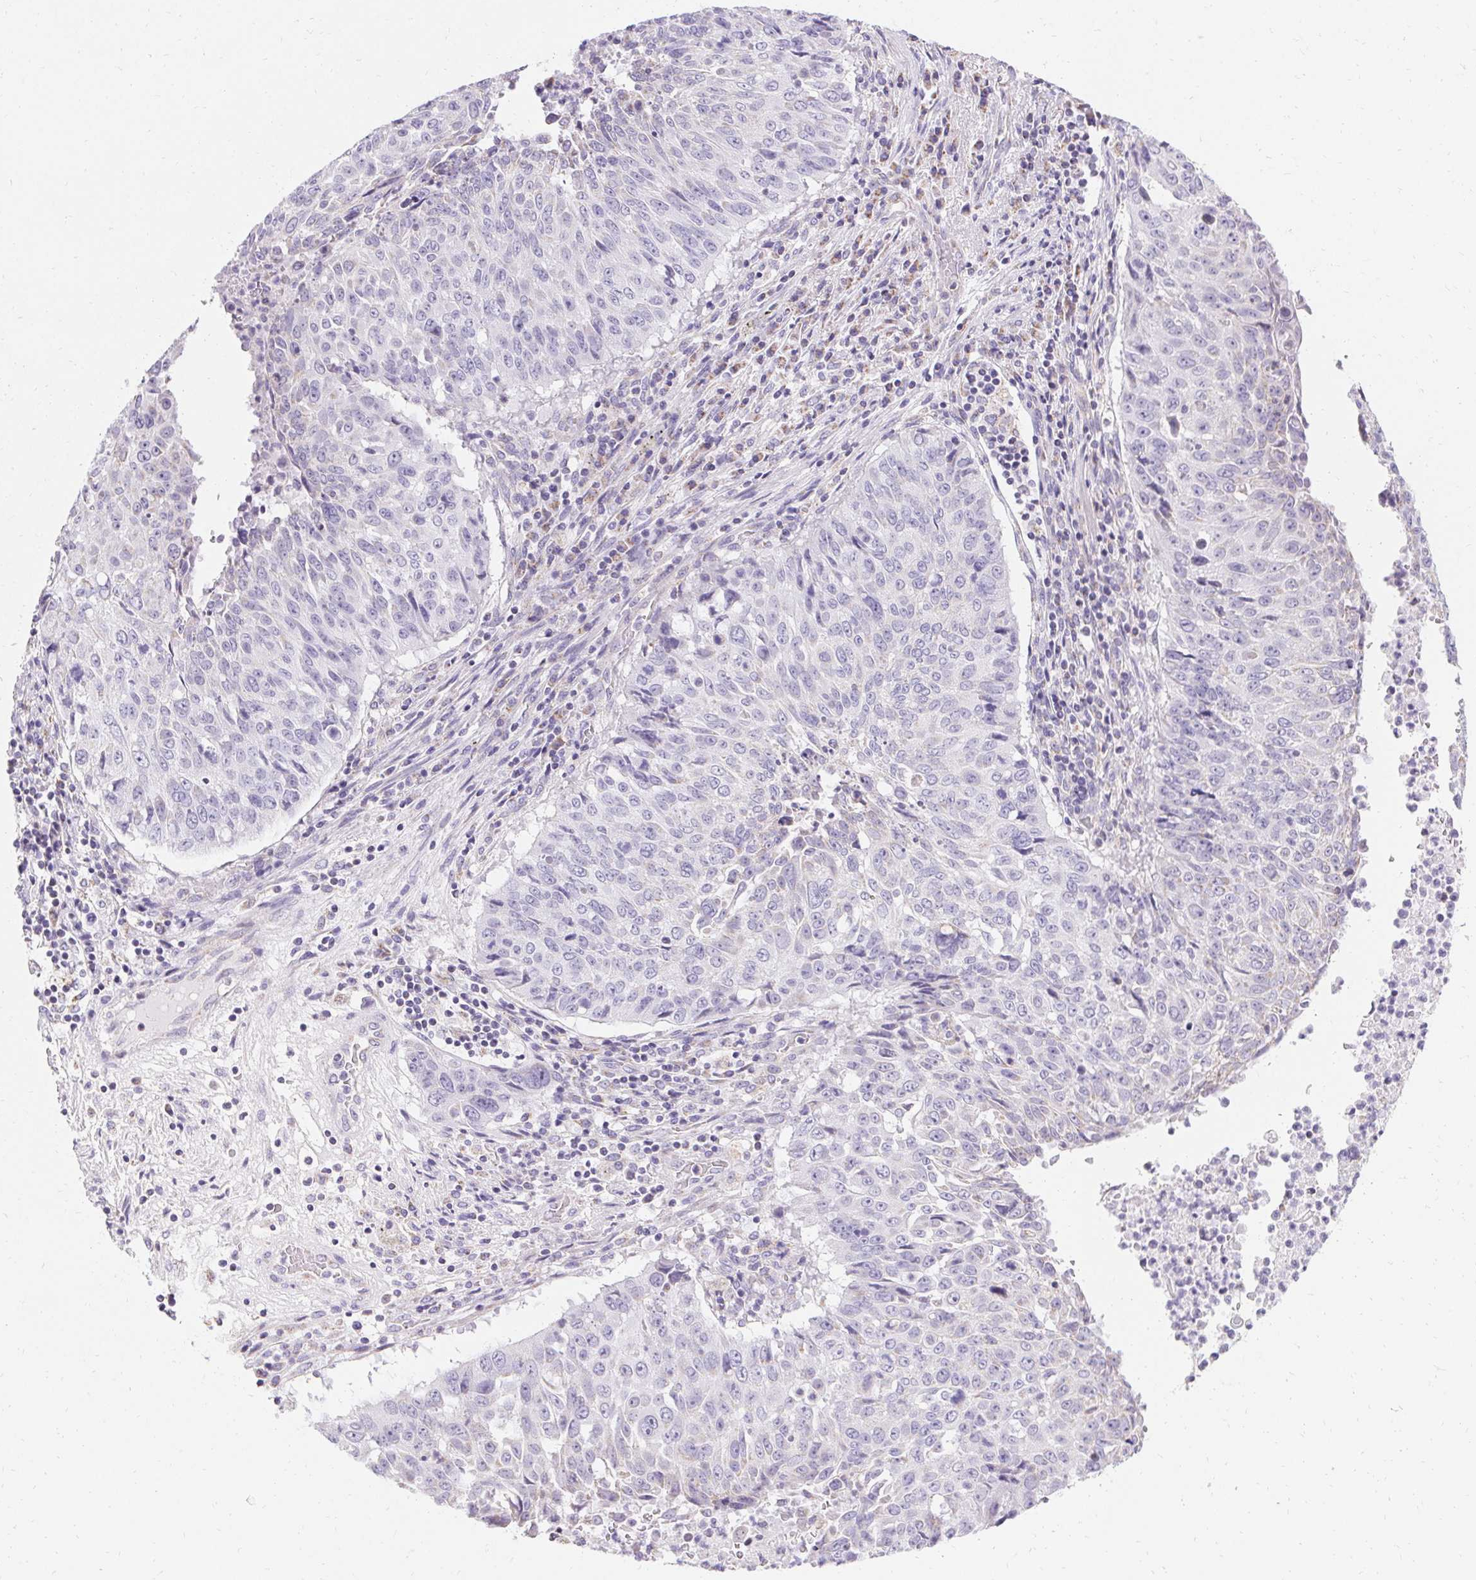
{"staining": {"intensity": "negative", "quantity": "none", "location": "none"}, "tissue": "lung cancer", "cell_type": "Tumor cells", "image_type": "cancer", "snomed": [{"axis": "morphology", "description": "Normal tissue, NOS"}, {"axis": "morphology", "description": "Squamous cell carcinoma, NOS"}, {"axis": "topography", "description": "Bronchus"}, {"axis": "topography", "description": "Lung"}], "caption": "Tumor cells show no significant positivity in lung squamous cell carcinoma. The staining is performed using DAB (3,3'-diaminobenzidine) brown chromogen with nuclei counter-stained in using hematoxylin.", "gene": "ASGR2", "patient": {"sex": "male", "age": 64}}